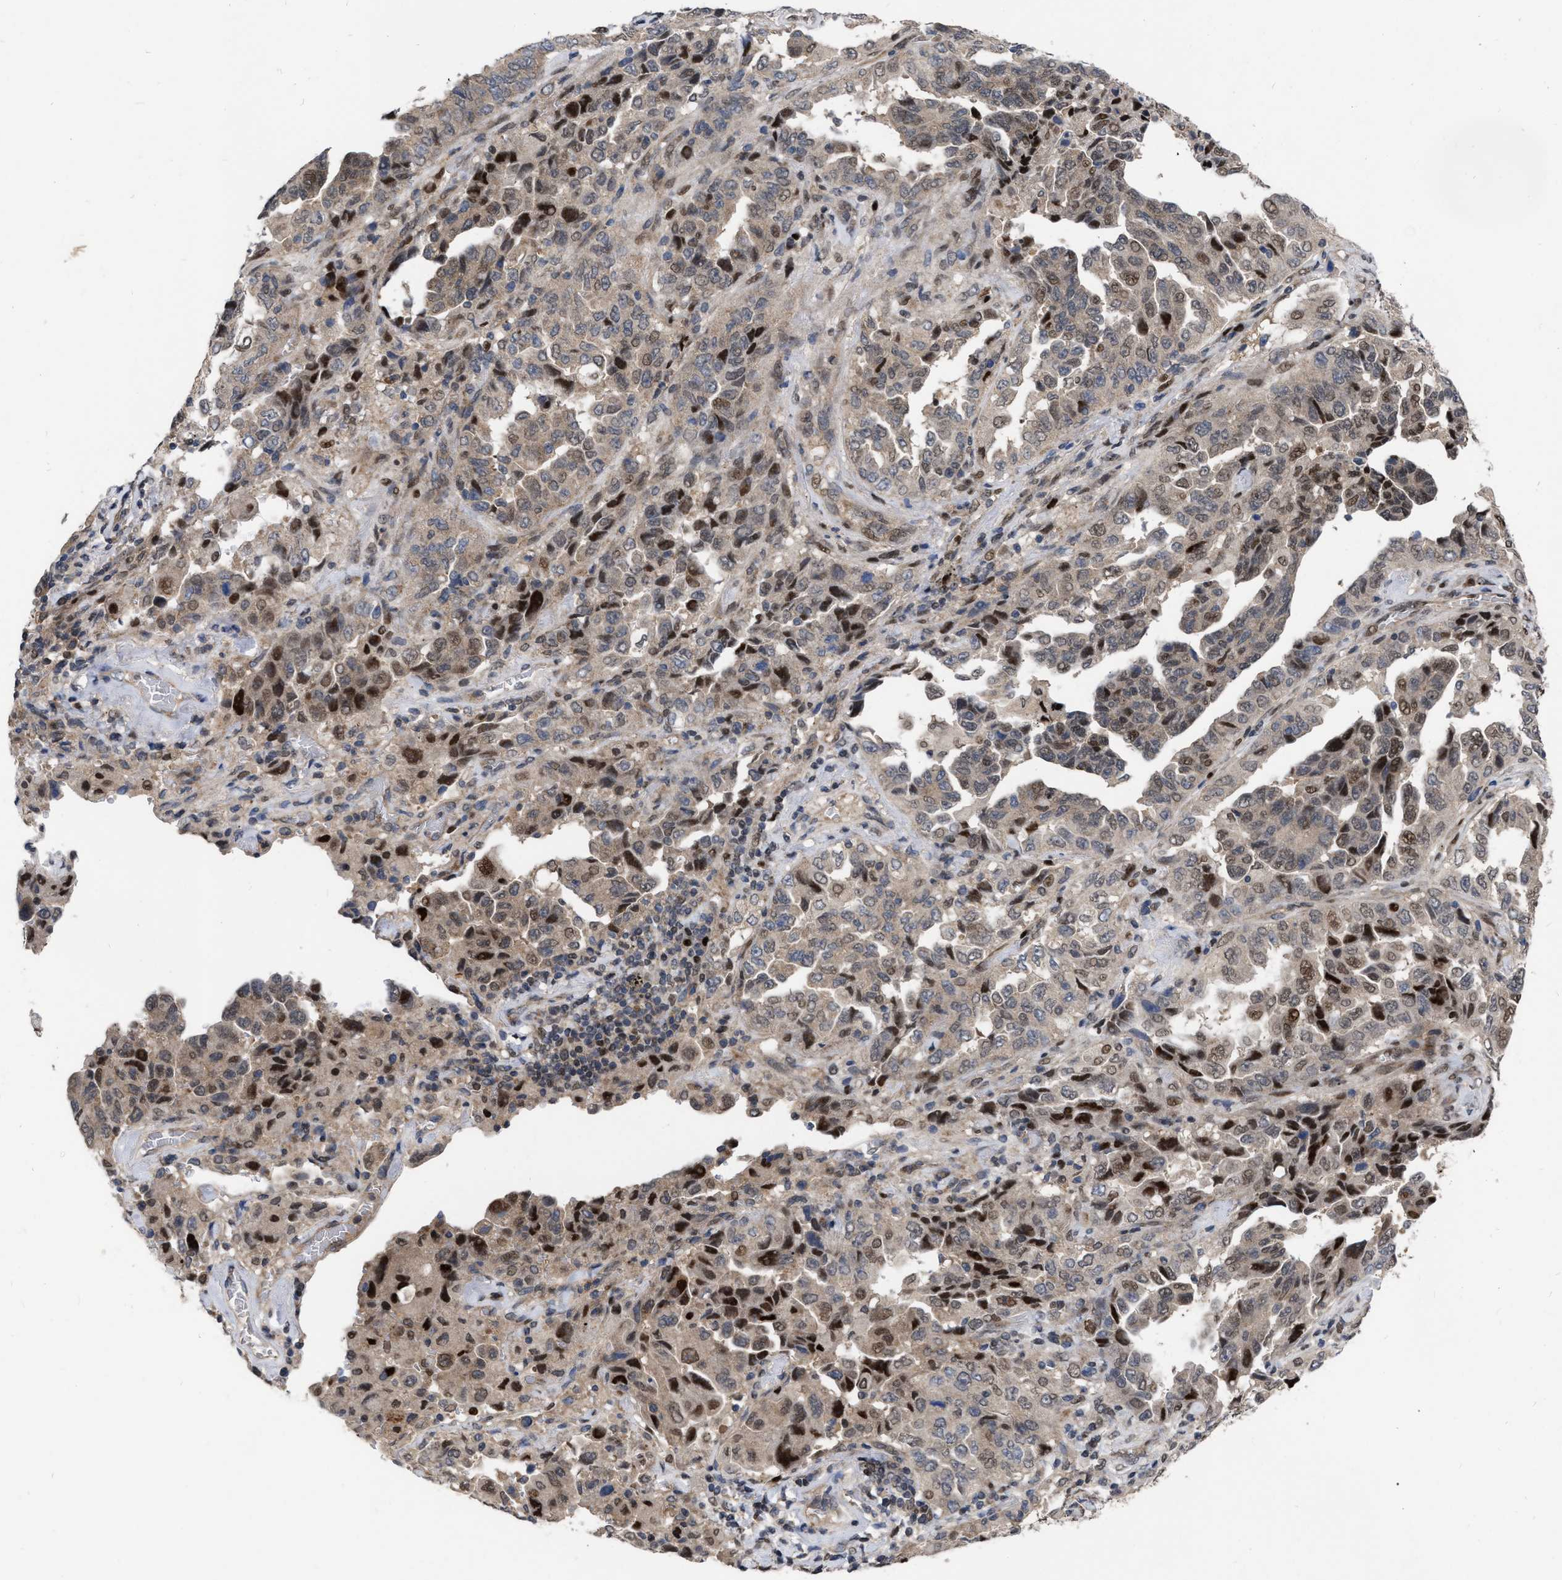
{"staining": {"intensity": "strong", "quantity": "25%-75%", "location": "cytoplasmic/membranous,nuclear"}, "tissue": "lung cancer", "cell_type": "Tumor cells", "image_type": "cancer", "snomed": [{"axis": "morphology", "description": "Adenocarcinoma, NOS"}, {"axis": "topography", "description": "Lung"}], "caption": "Protein expression analysis of human lung cancer (adenocarcinoma) reveals strong cytoplasmic/membranous and nuclear expression in about 25%-75% of tumor cells. (DAB = brown stain, brightfield microscopy at high magnification).", "gene": "MDM4", "patient": {"sex": "female", "age": 51}}